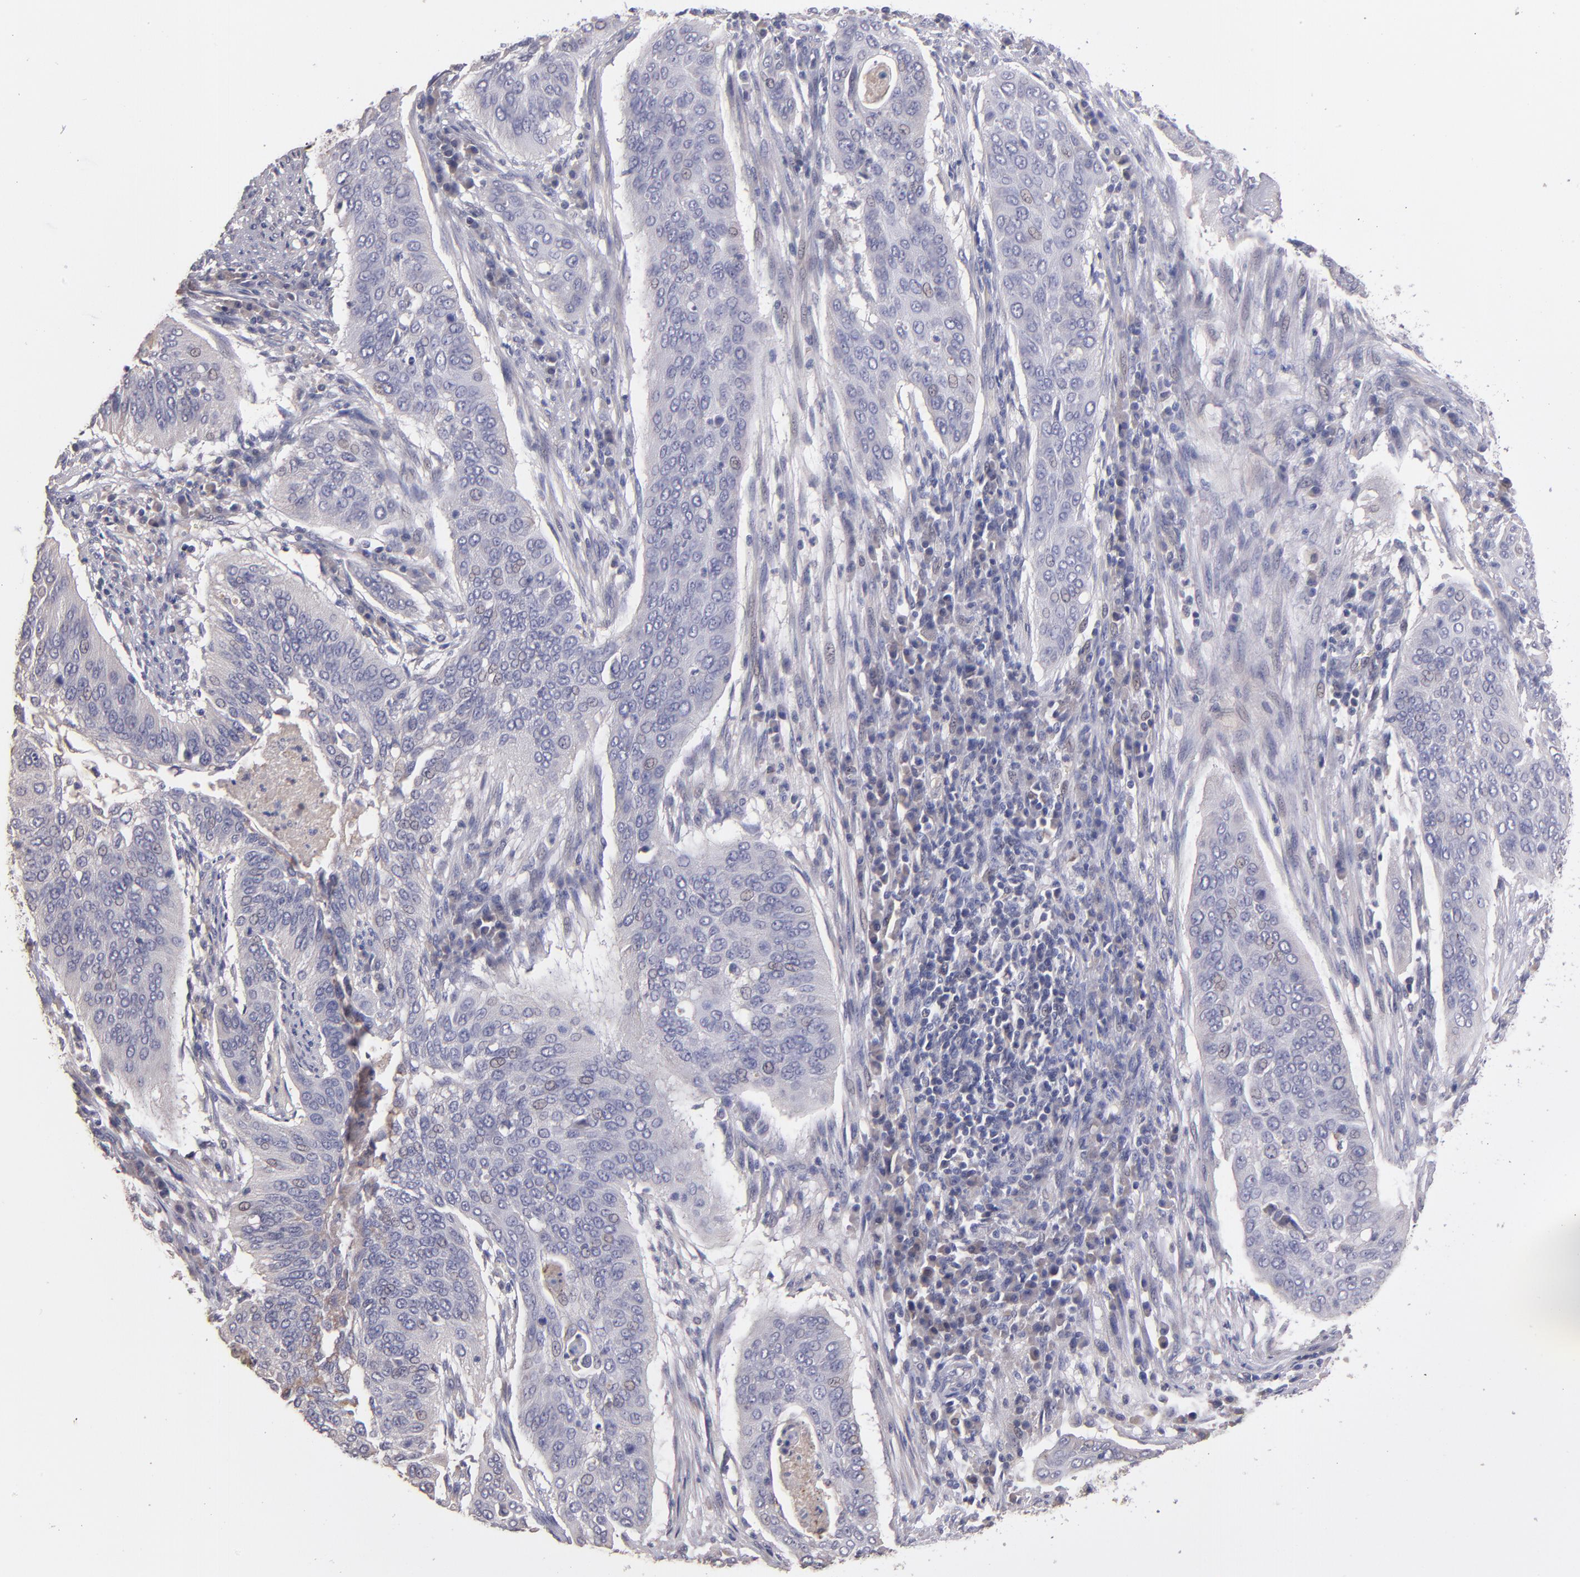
{"staining": {"intensity": "negative", "quantity": "none", "location": "none"}, "tissue": "cervical cancer", "cell_type": "Tumor cells", "image_type": "cancer", "snomed": [{"axis": "morphology", "description": "Squamous cell carcinoma, NOS"}, {"axis": "topography", "description": "Cervix"}], "caption": "The immunohistochemistry (IHC) photomicrograph has no significant expression in tumor cells of squamous cell carcinoma (cervical) tissue.", "gene": "GNAZ", "patient": {"sex": "female", "age": 39}}